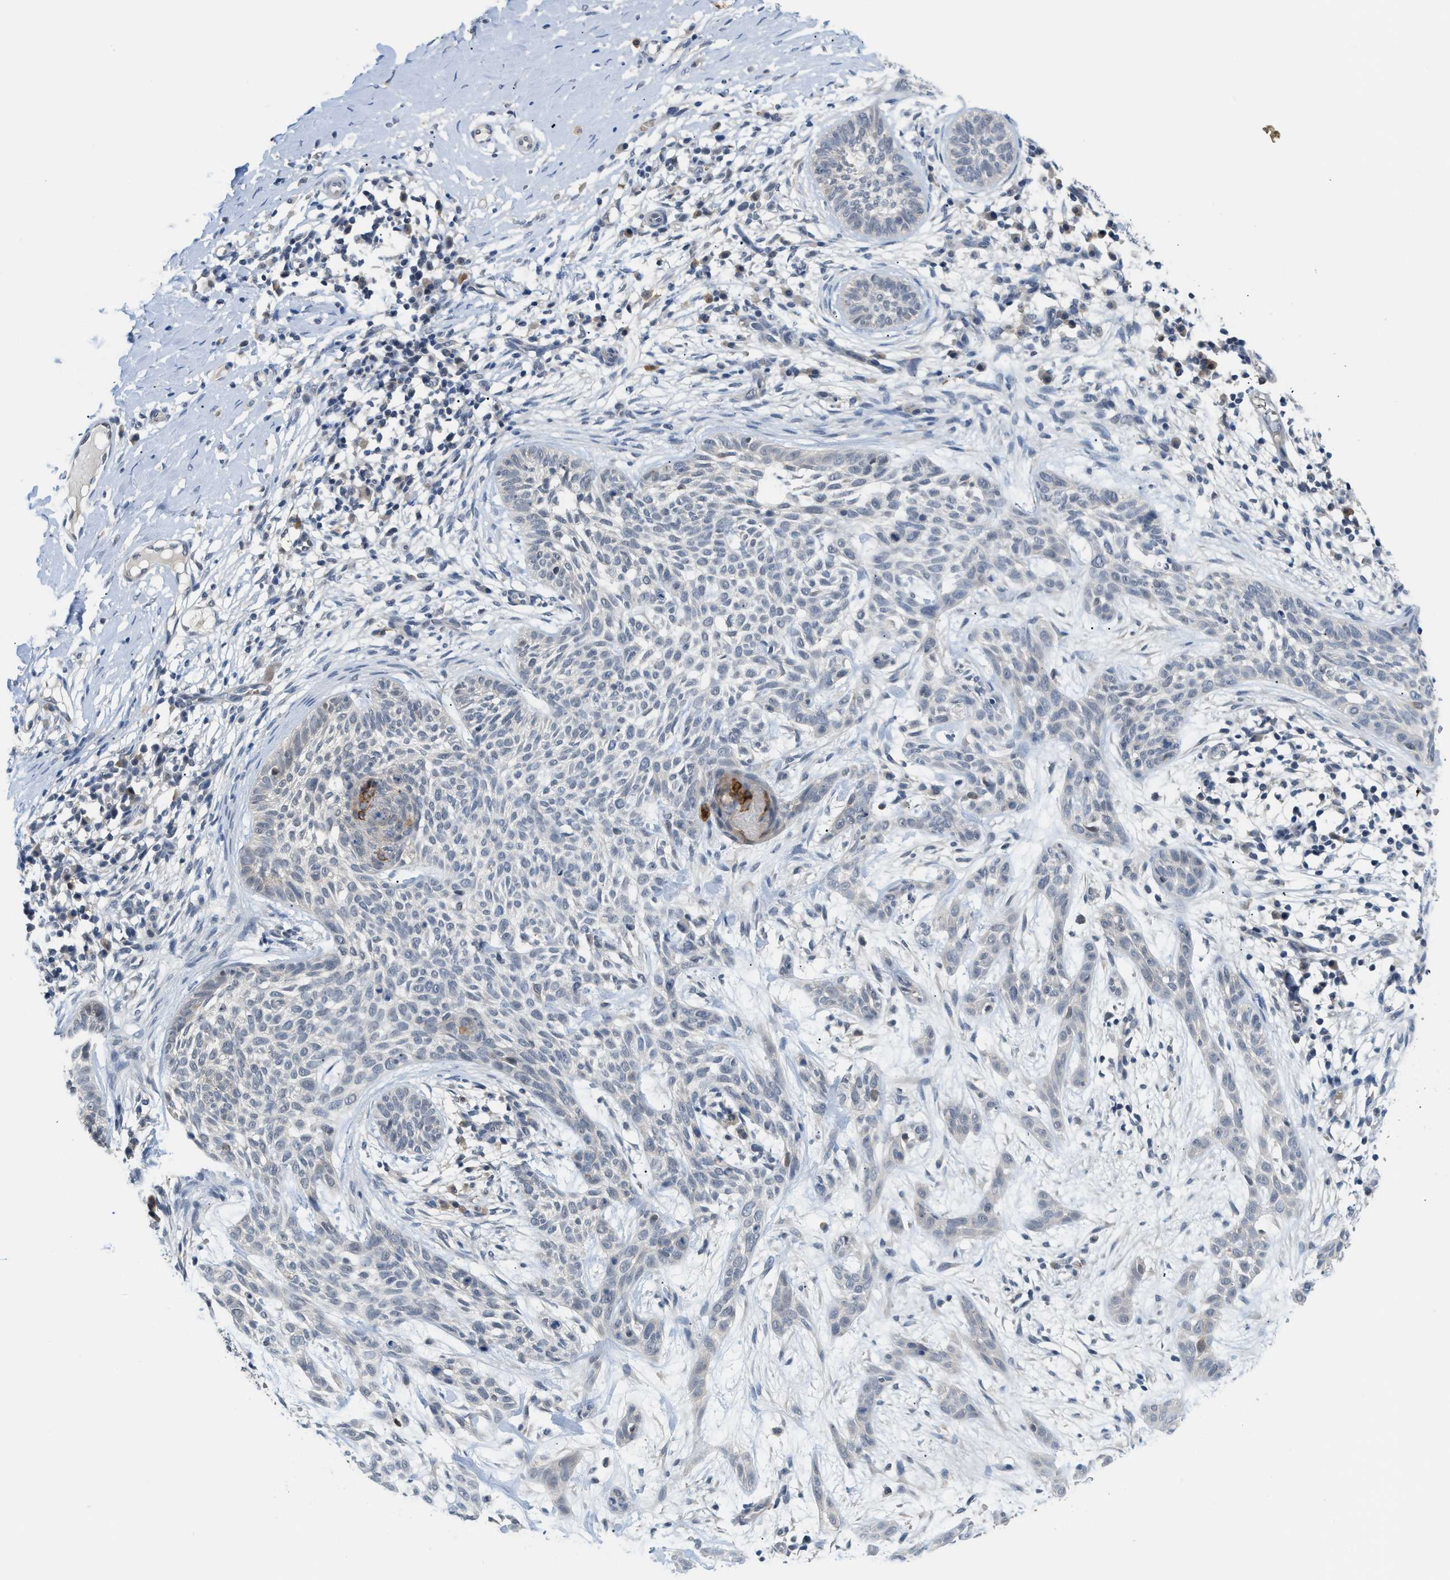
{"staining": {"intensity": "negative", "quantity": "none", "location": "none"}, "tissue": "skin cancer", "cell_type": "Tumor cells", "image_type": "cancer", "snomed": [{"axis": "morphology", "description": "Basal cell carcinoma"}, {"axis": "topography", "description": "Skin"}], "caption": "Immunohistochemistry (IHC) photomicrograph of neoplastic tissue: skin cancer (basal cell carcinoma) stained with DAB reveals no significant protein staining in tumor cells. Nuclei are stained in blue.", "gene": "PSAT1", "patient": {"sex": "female", "age": 59}}